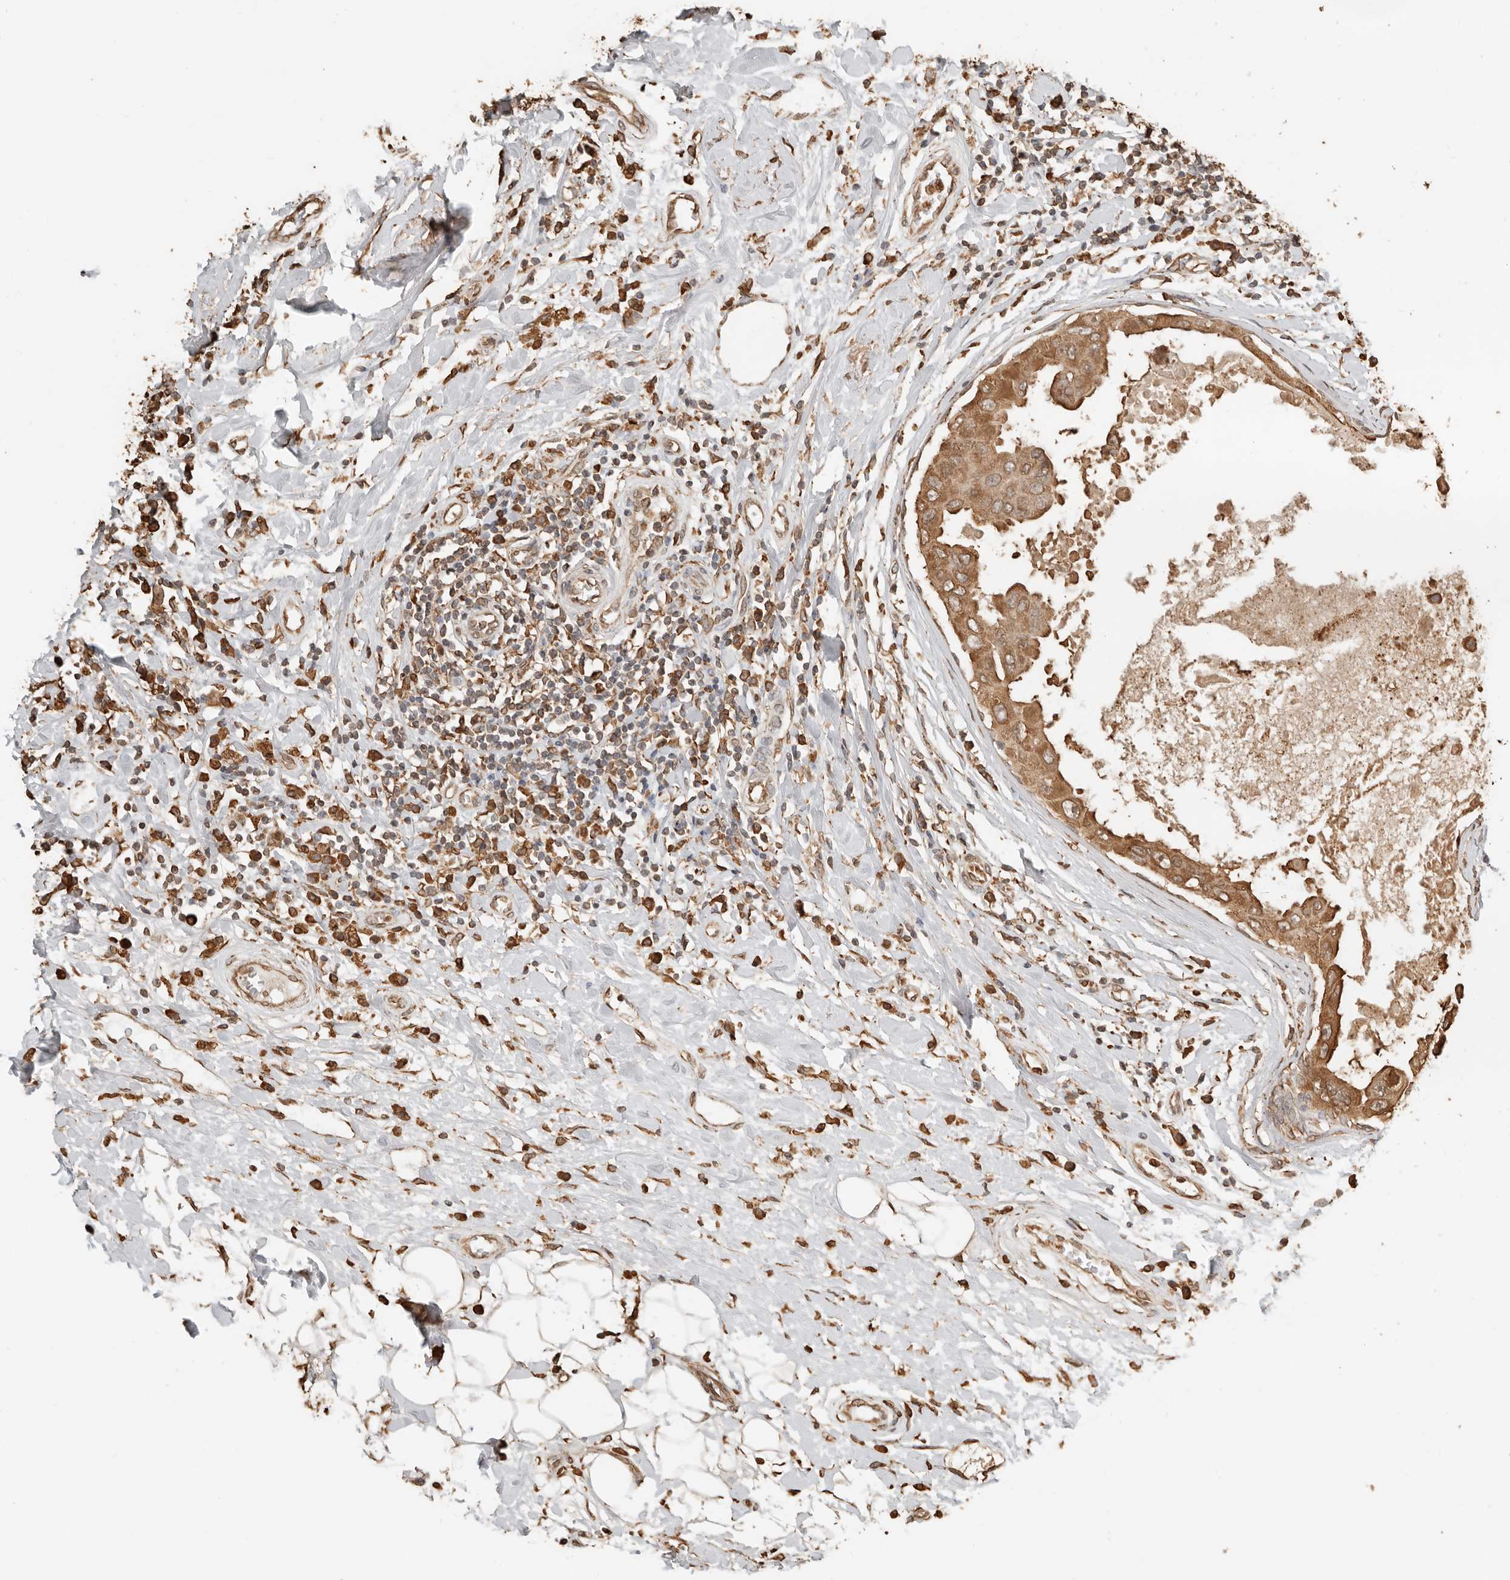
{"staining": {"intensity": "moderate", "quantity": ">75%", "location": "cytoplasmic/membranous"}, "tissue": "breast cancer", "cell_type": "Tumor cells", "image_type": "cancer", "snomed": [{"axis": "morphology", "description": "Duct carcinoma"}, {"axis": "topography", "description": "Breast"}], "caption": "Immunohistochemistry (IHC) micrograph of neoplastic tissue: human breast cancer (infiltrating ductal carcinoma) stained using immunohistochemistry displays medium levels of moderate protein expression localized specifically in the cytoplasmic/membranous of tumor cells, appearing as a cytoplasmic/membranous brown color.", "gene": "ARHGEF10L", "patient": {"sex": "female", "age": 27}}